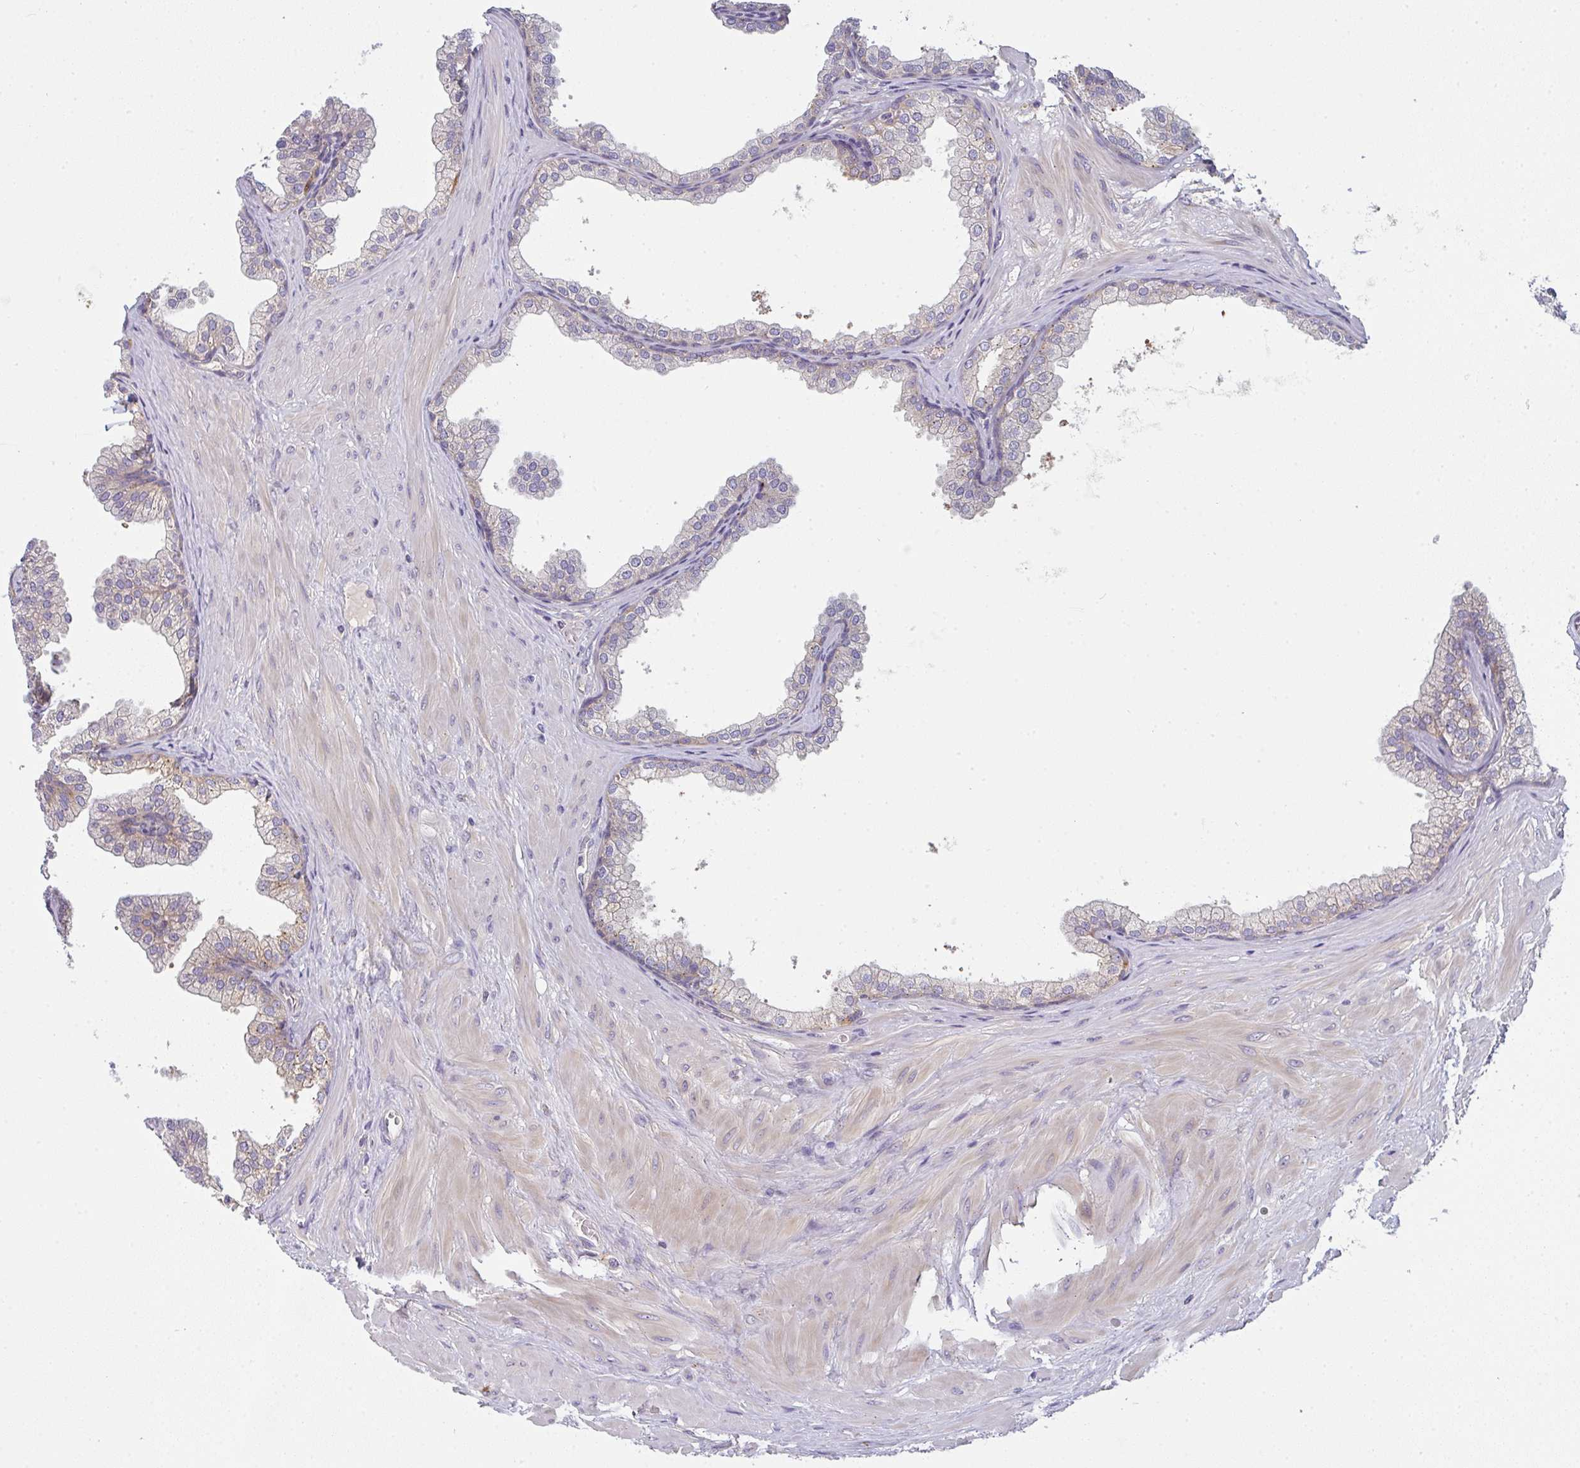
{"staining": {"intensity": "weak", "quantity": "25%-75%", "location": "cytoplasmic/membranous"}, "tissue": "prostate", "cell_type": "Glandular cells", "image_type": "normal", "snomed": [{"axis": "morphology", "description": "Normal tissue, NOS"}, {"axis": "topography", "description": "Prostate"}], "caption": "Immunohistochemical staining of unremarkable prostate reveals low levels of weak cytoplasmic/membranous positivity in approximately 25%-75% of glandular cells. Ihc stains the protein of interest in brown and the nuclei are stained blue.", "gene": "SNX5", "patient": {"sex": "male", "age": 37}}